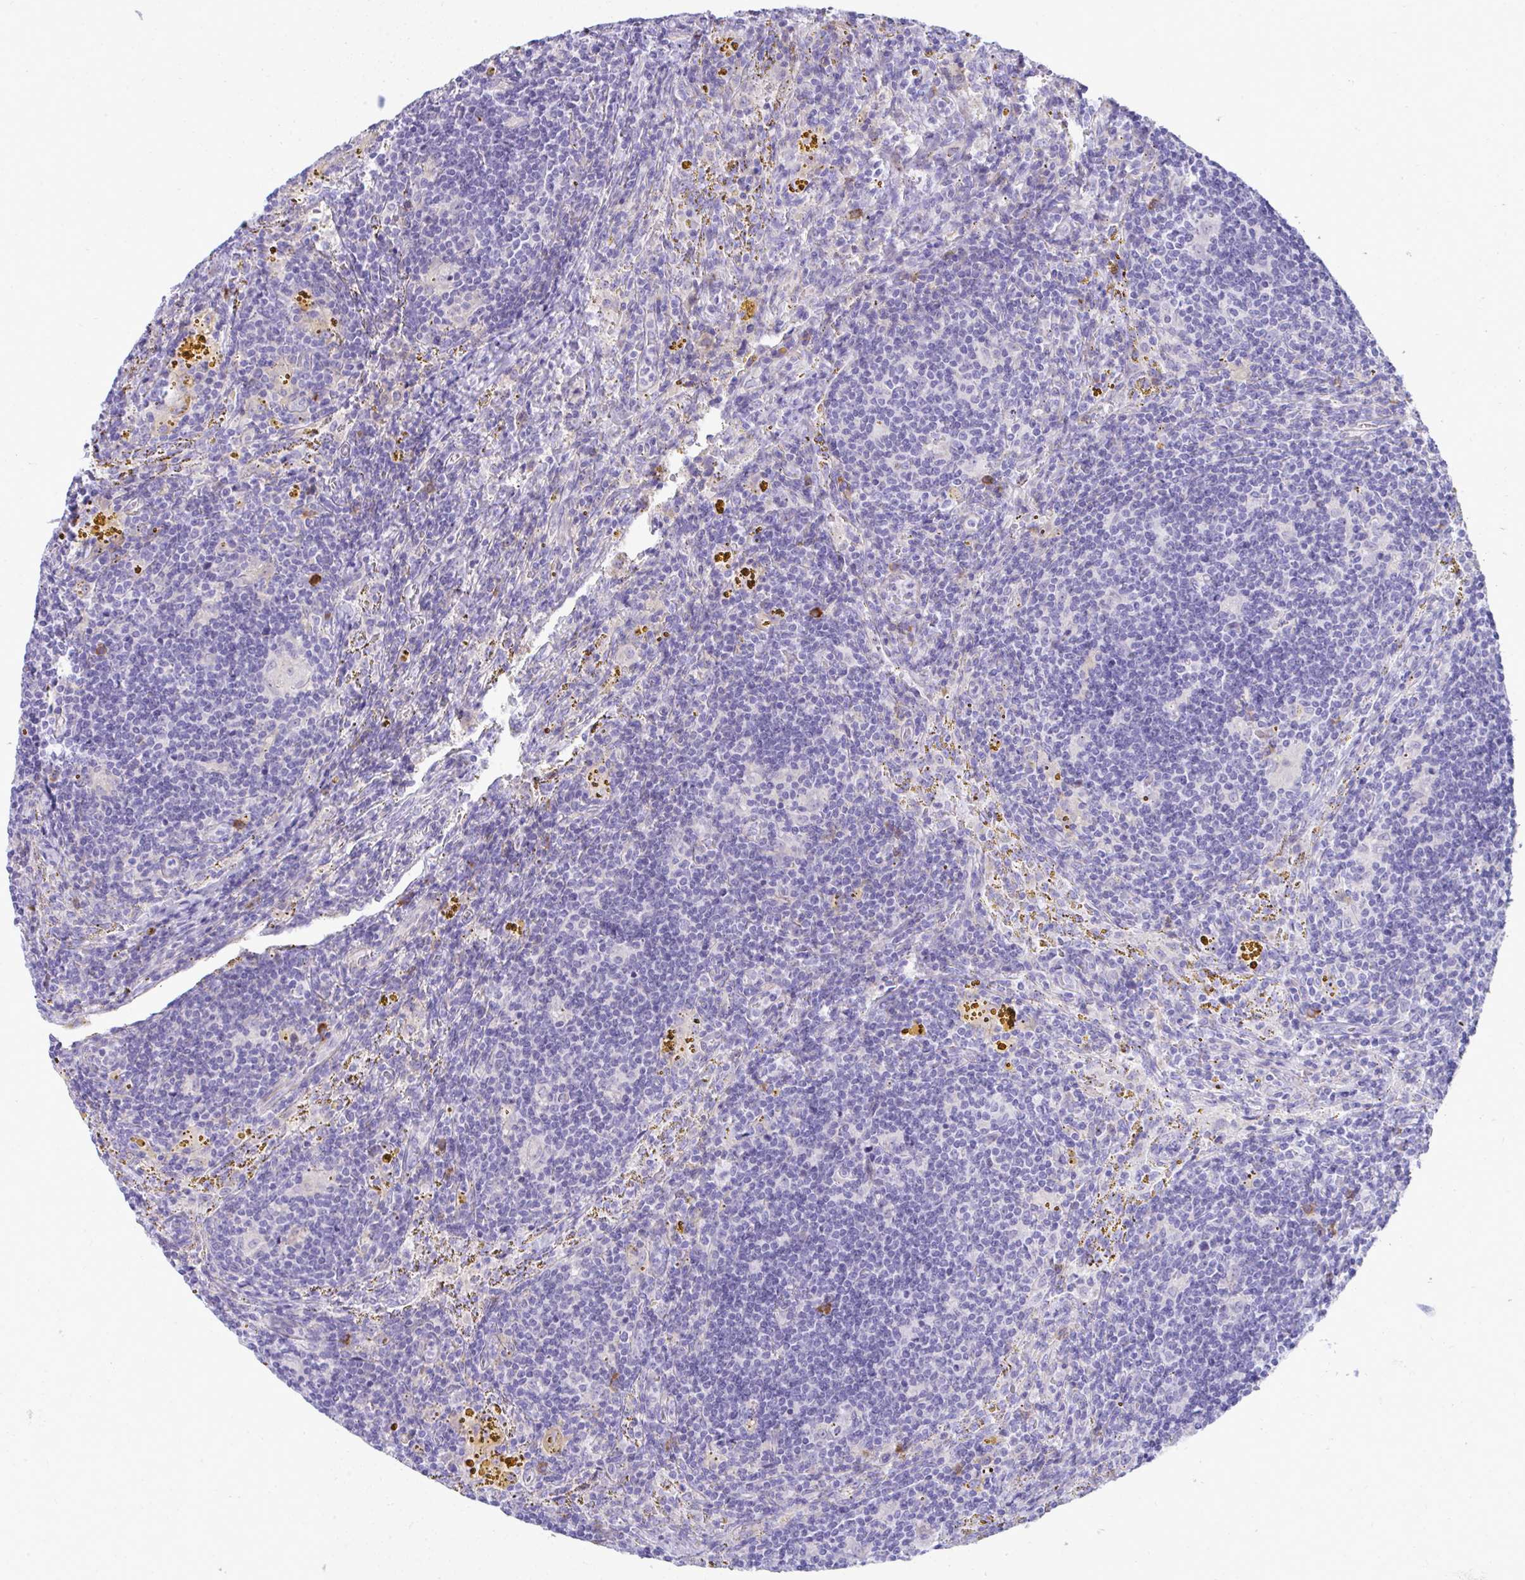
{"staining": {"intensity": "negative", "quantity": "none", "location": "none"}, "tissue": "lymphoma", "cell_type": "Tumor cells", "image_type": "cancer", "snomed": [{"axis": "morphology", "description": "Malignant lymphoma, non-Hodgkin's type, Low grade"}, {"axis": "topography", "description": "Spleen"}], "caption": "Immunohistochemistry photomicrograph of neoplastic tissue: human malignant lymphoma, non-Hodgkin's type (low-grade) stained with DAB (3,3'-diaminobenzidine) reveals no significant protein staining in tumor cells.", "gene": "PUS7L", "patient": {"sex": "female", "age": 70}}